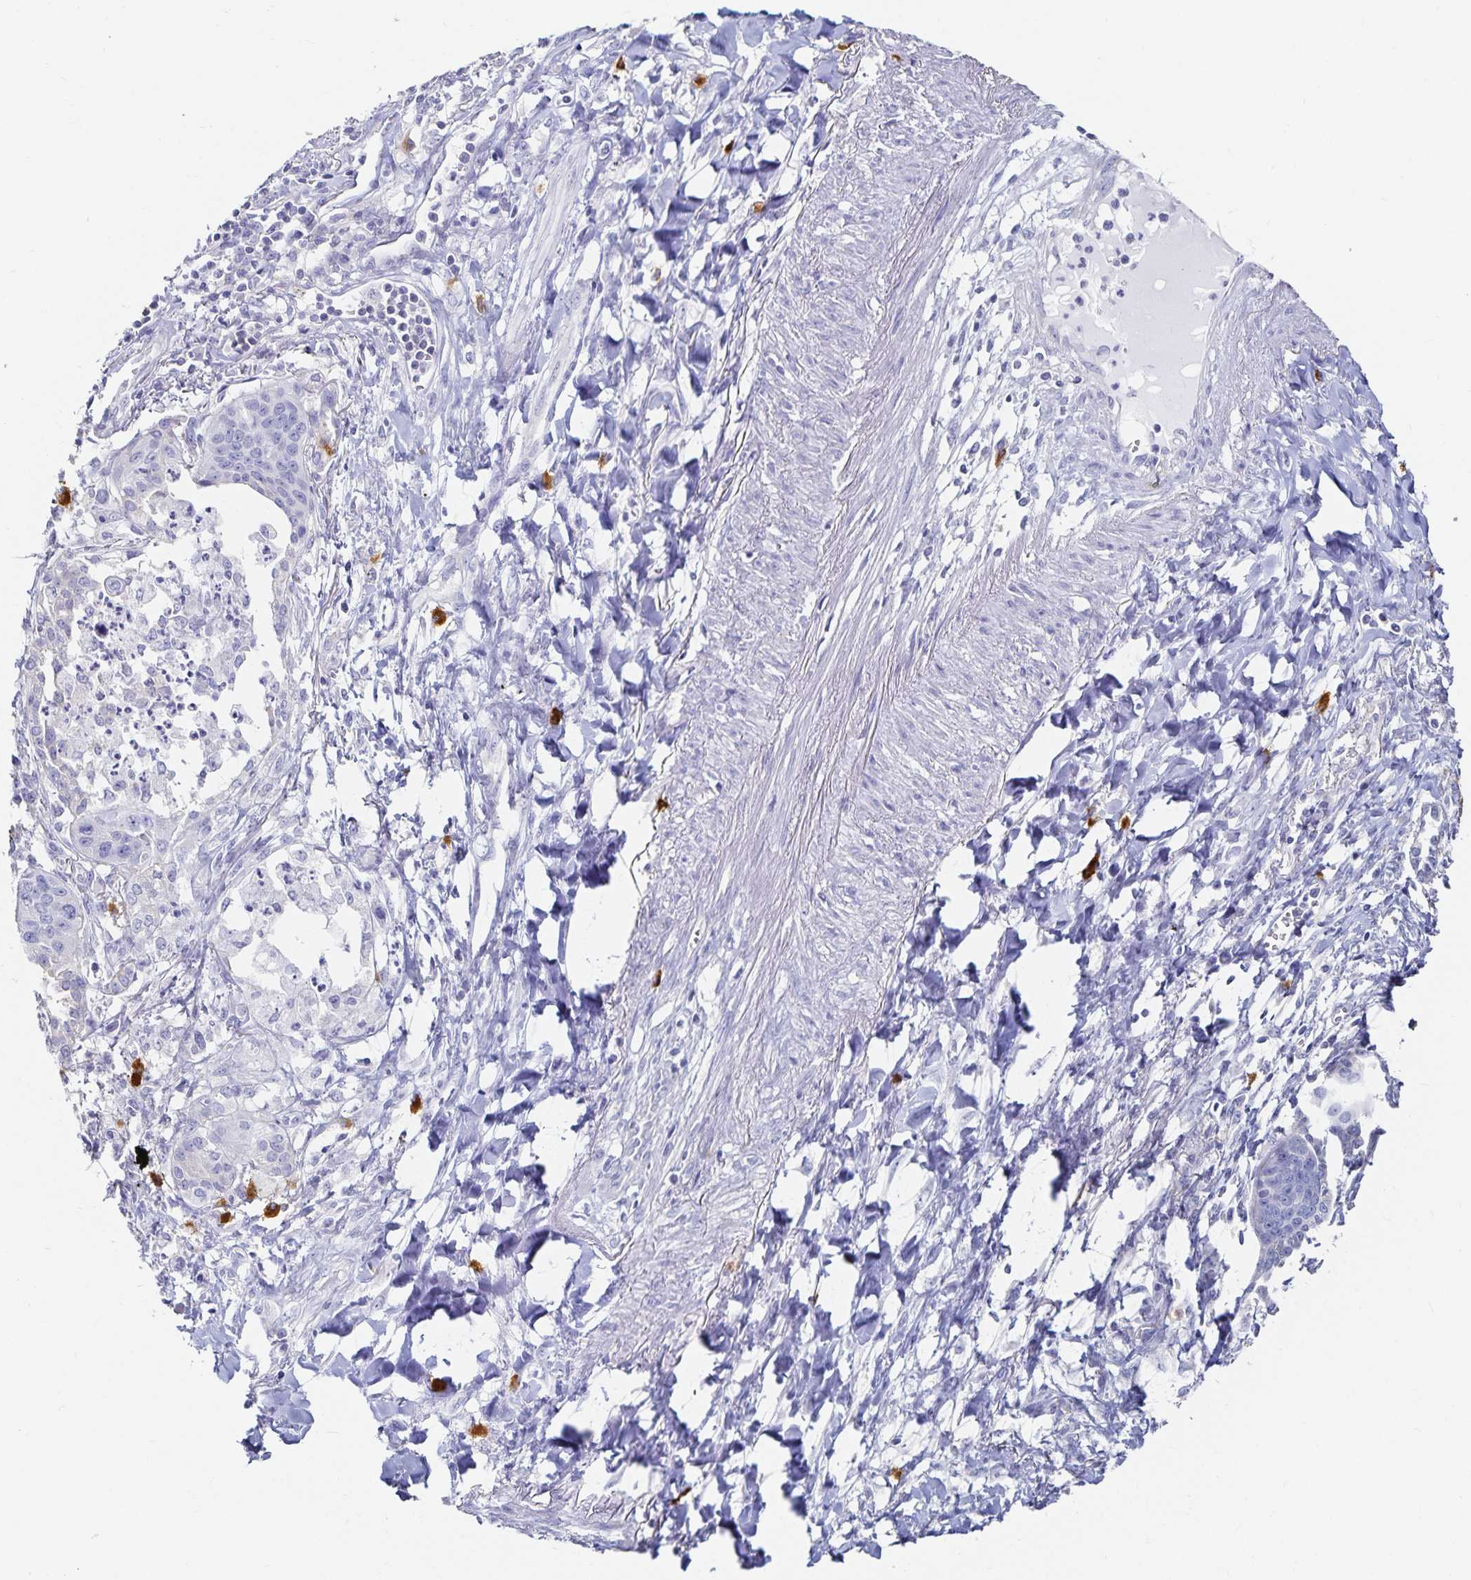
{"staining": {"intensity": "negative", "quantity": "none", "location": "none"}, "tissue": "lung cancer", "cell_type": "Tumor cells", "image_type": "cancer", "snomed": [{"axis": "morphology", "description": "Squamous cell carcinoma, NOS"}, {"axis": "topography", "description": "Lung"}], "caption": "Tumor cells are negative for brown protein staining in lung squamous cell carcinoma.", "gene": "TNIP1", "patient": {"sex": "male", "age": 71}}